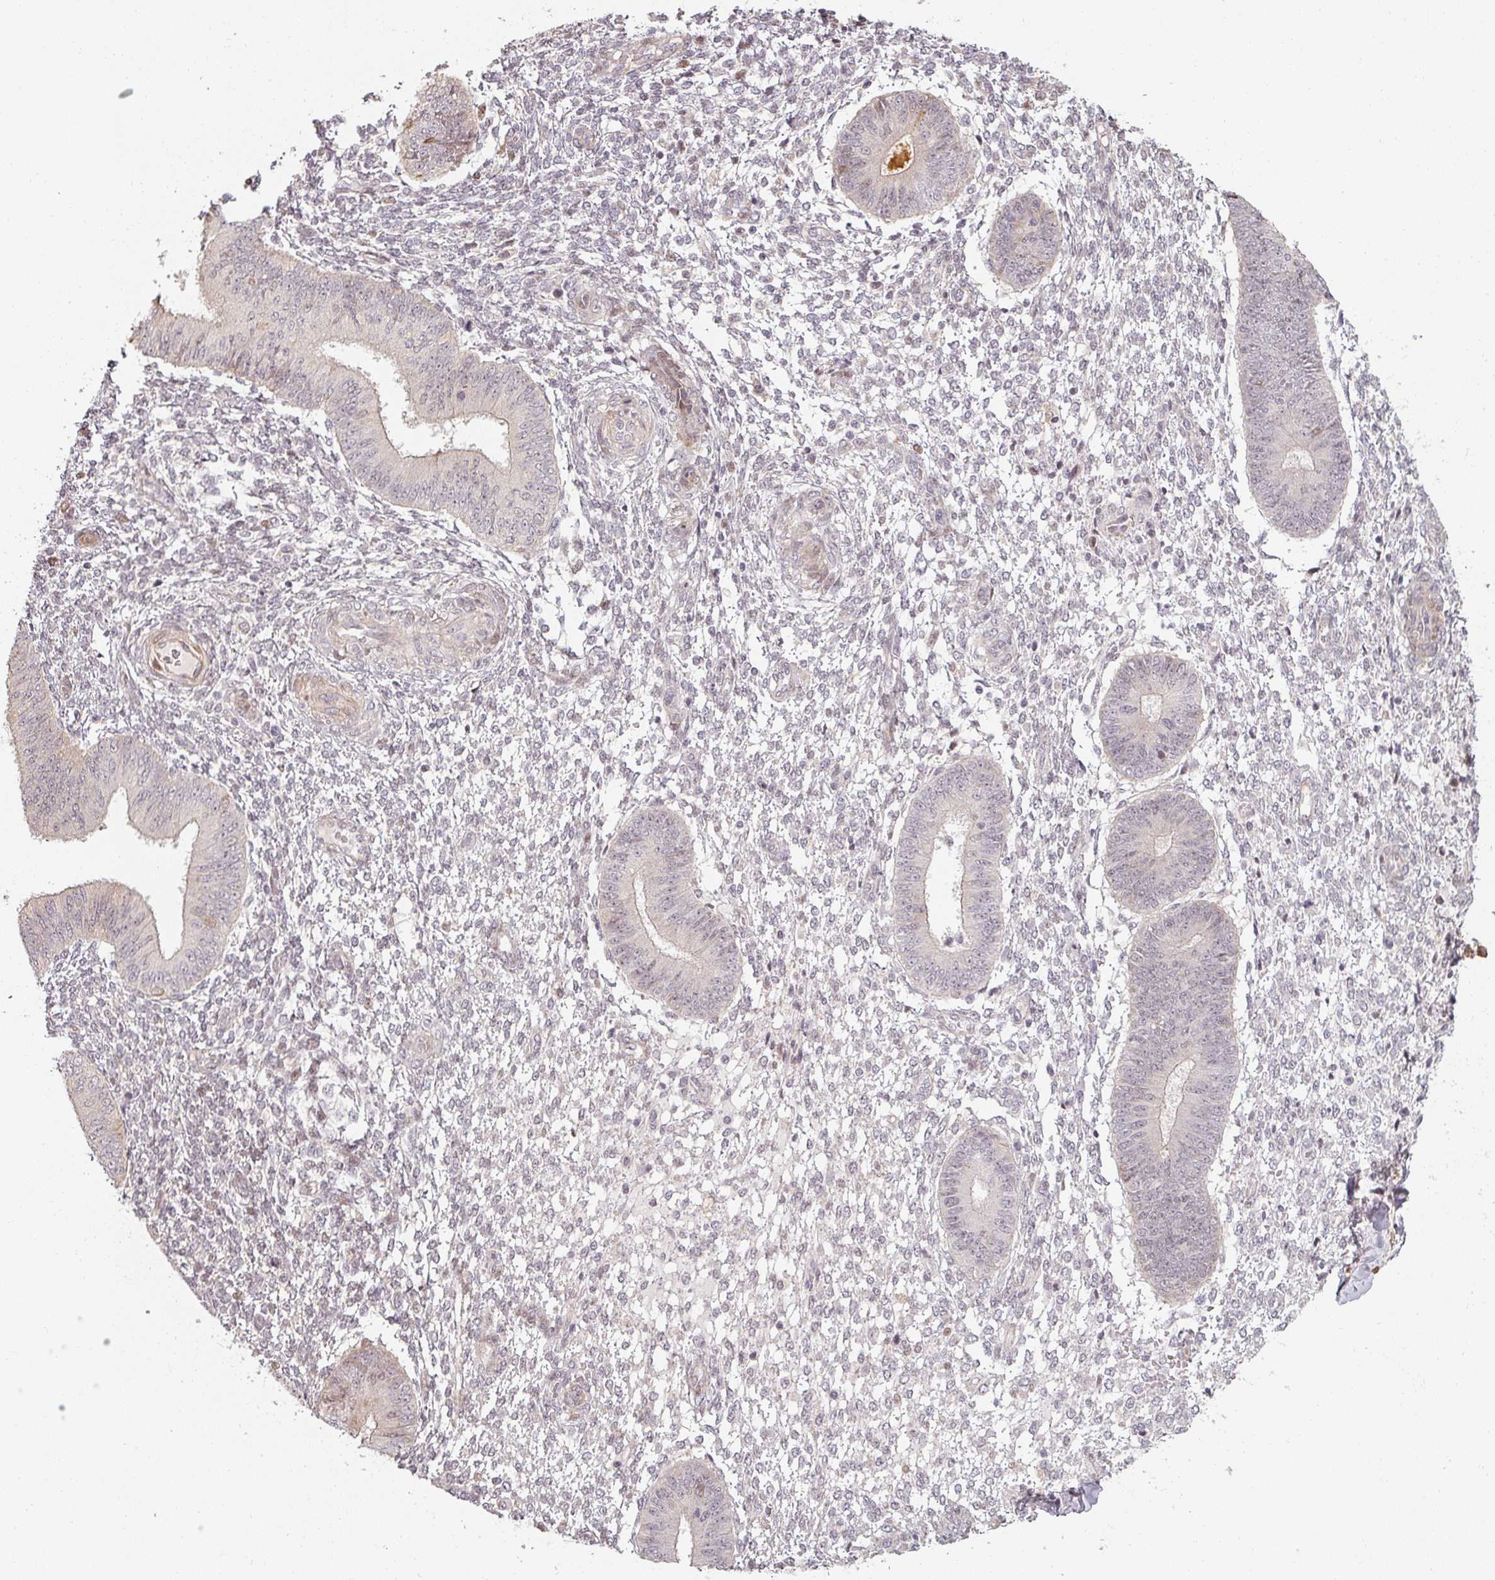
{"staining": {"intensity": "negative", "quantity": "none", "location": "none"}, "tissue": "endometrium", "cell_type": "Cells in endometrial stroma", "image_type": "normal", "snomed": [{"axis": "morphology", "description": "Normal tissue, NOS"}, {"axis": "topography", "description": "Endometrium"}], "caption": "IHC photomicrograph of normal endometrium stained for a protein (brown), which reveals no positivity in cells in endometrial stroma.", "gene": "MED19", "patient": {"sex": "female", "age": 49}}